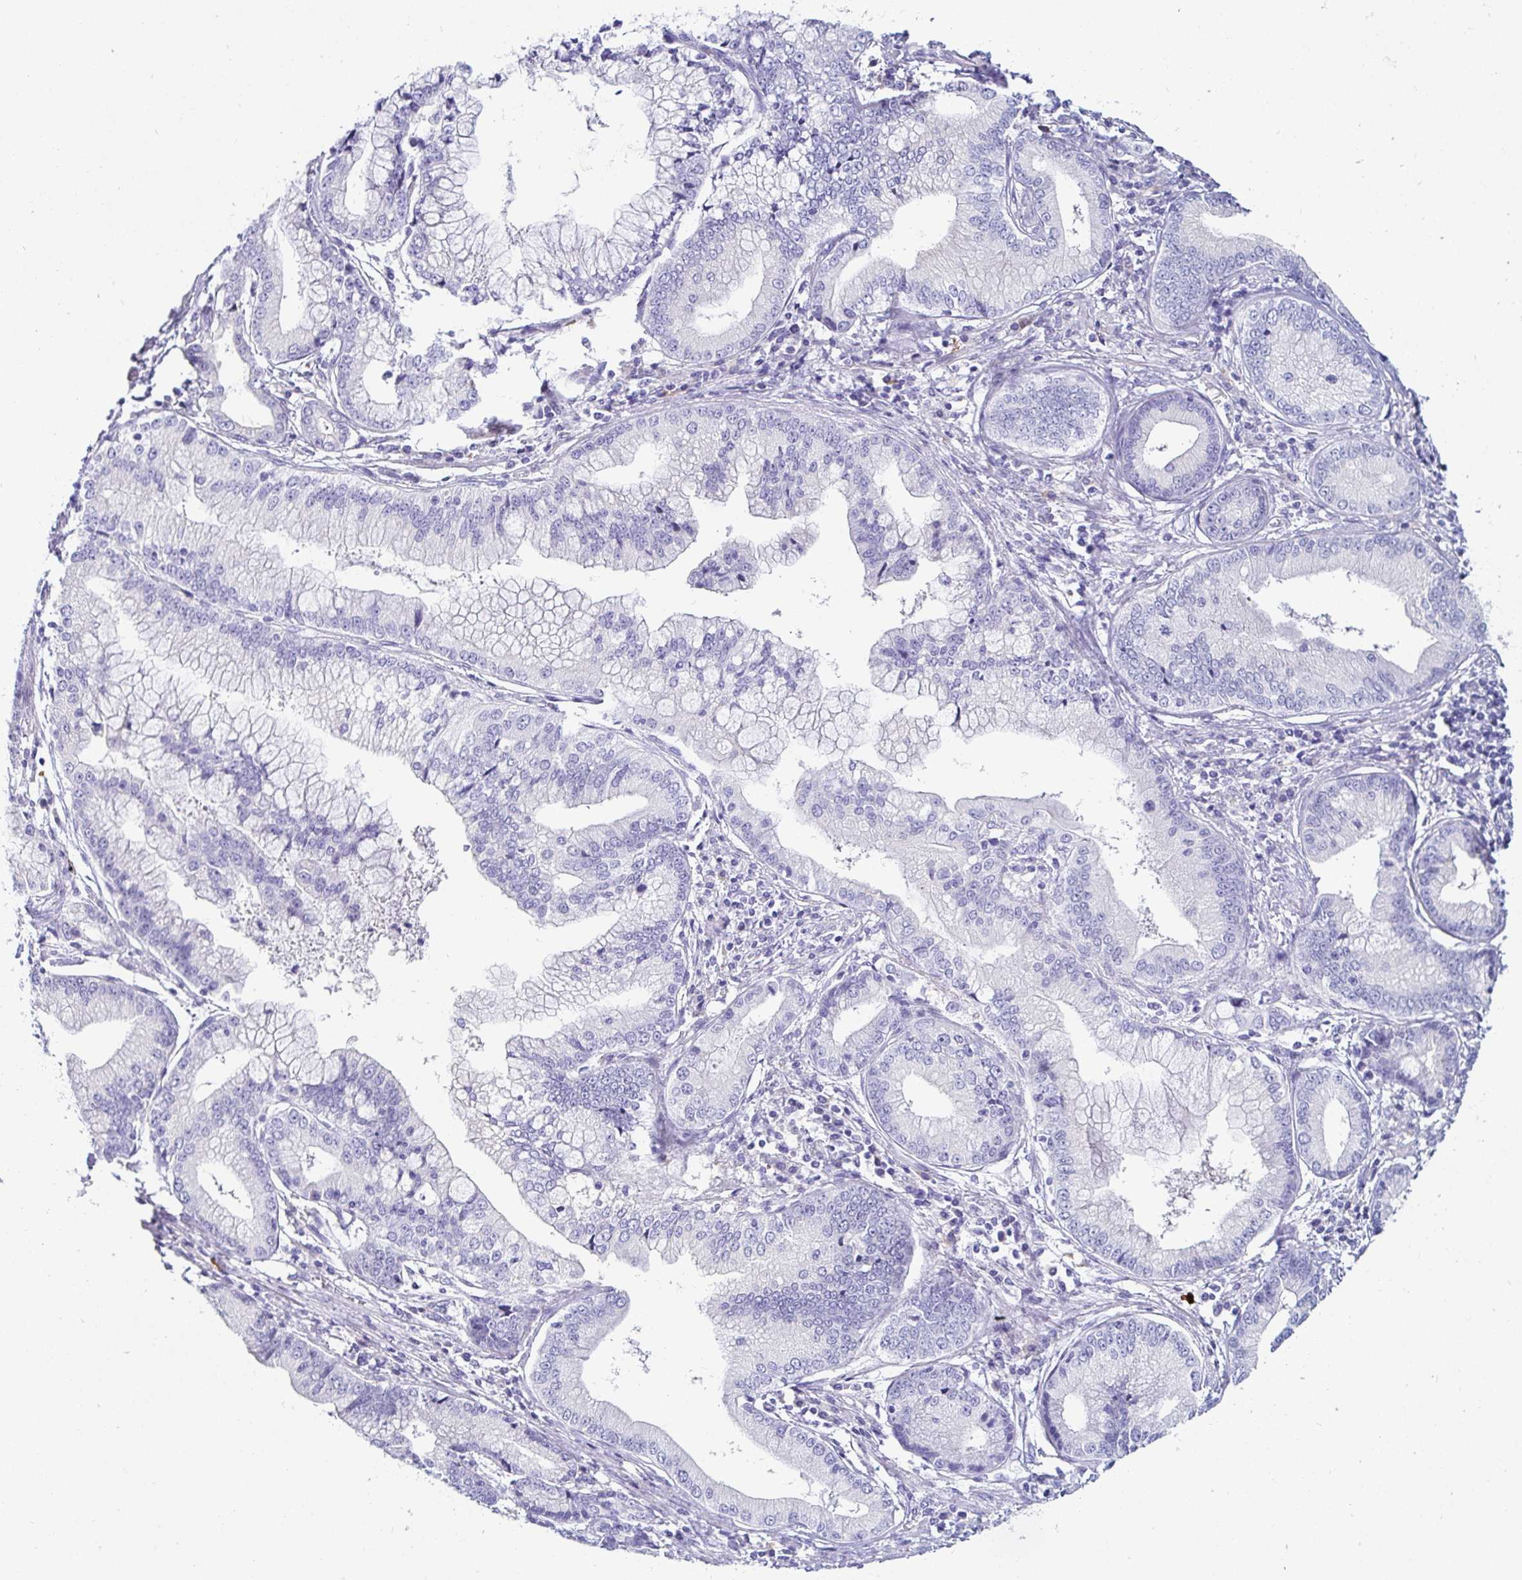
{"staining": {"intensity": "negative", "quantity": "none", "location": "none"}, "tissue": "stomach cancer", "cell_type": "Tumor cells", "image_type": "cancer", "snomed": [{"axis": "morphology", "description": "Adenocarcinoma, NOS"}, {"axis": "topography", "description": "Stomach, upper"}], "caption": "A histopathology image of adenocarcinoma (stomach) stained for a protein reveals no brown staining in tumor cells.", "gene": "C4orf17", "patient": {"sex": "female", "age": 74}}